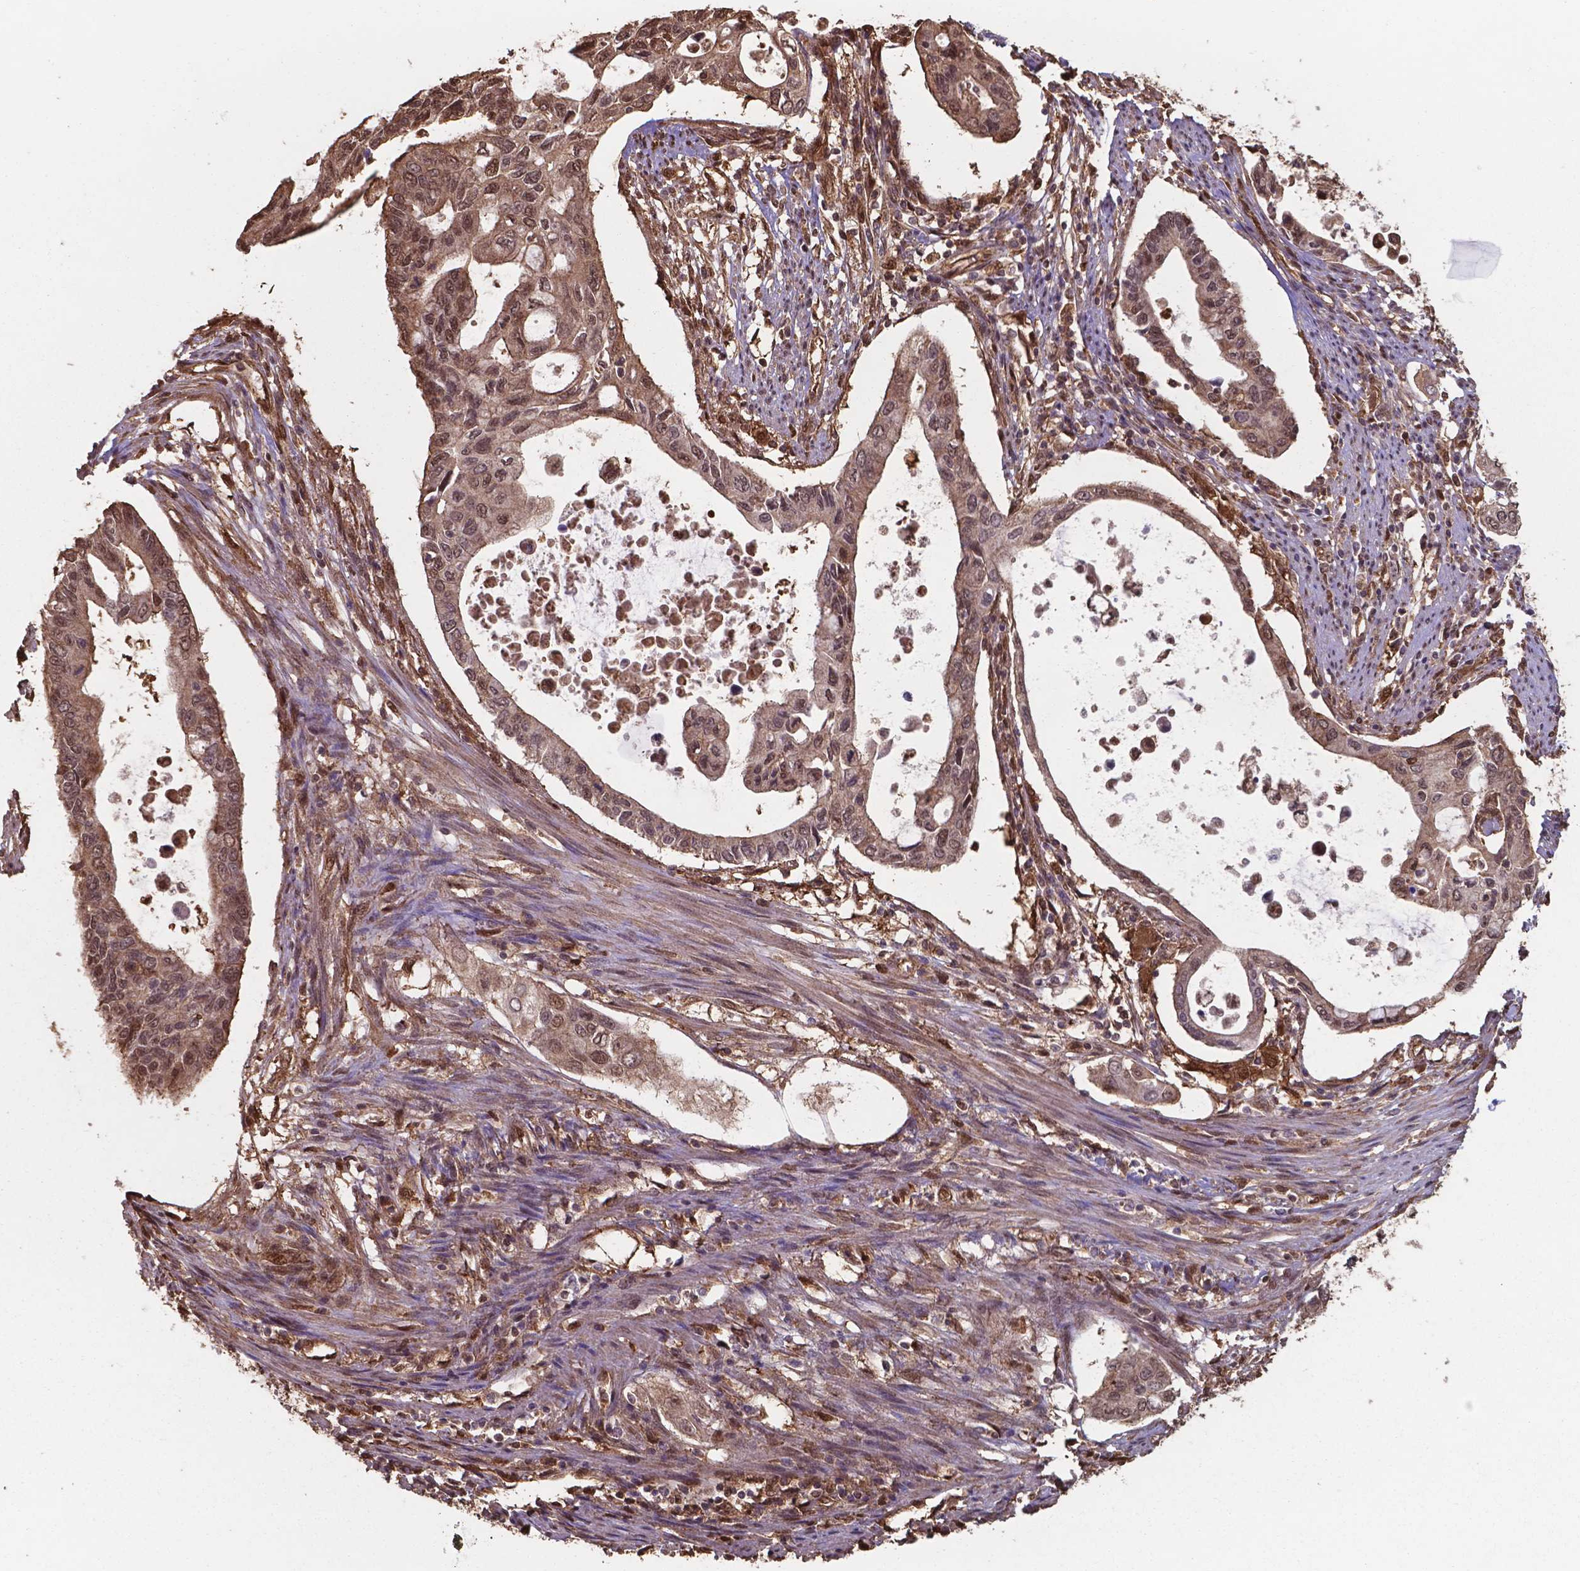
{"staining": {"intensity": "moderate", "quantity": ">75%", "location": "cytoplasmic/membranous,nuclear"}, "tissue": "pancreatic cancer", "cell_type": "Tumor cells", "image_type": "cancer", "snomed": [{"axis": "morphology", "description": "Adenocarcinoma, NOS"}, {"axis": "topography", "description": "Pancreas"}], "caption": "IHC (DAB) staining of human pancreatic cancer (adenocarcinoma) demonstrates moderate cytoplasmic/membranous and nuclear protein staining in about >75% of tumor cells.", "gene": "CHP2", "patient": {"sex": "female", "age": 63}}